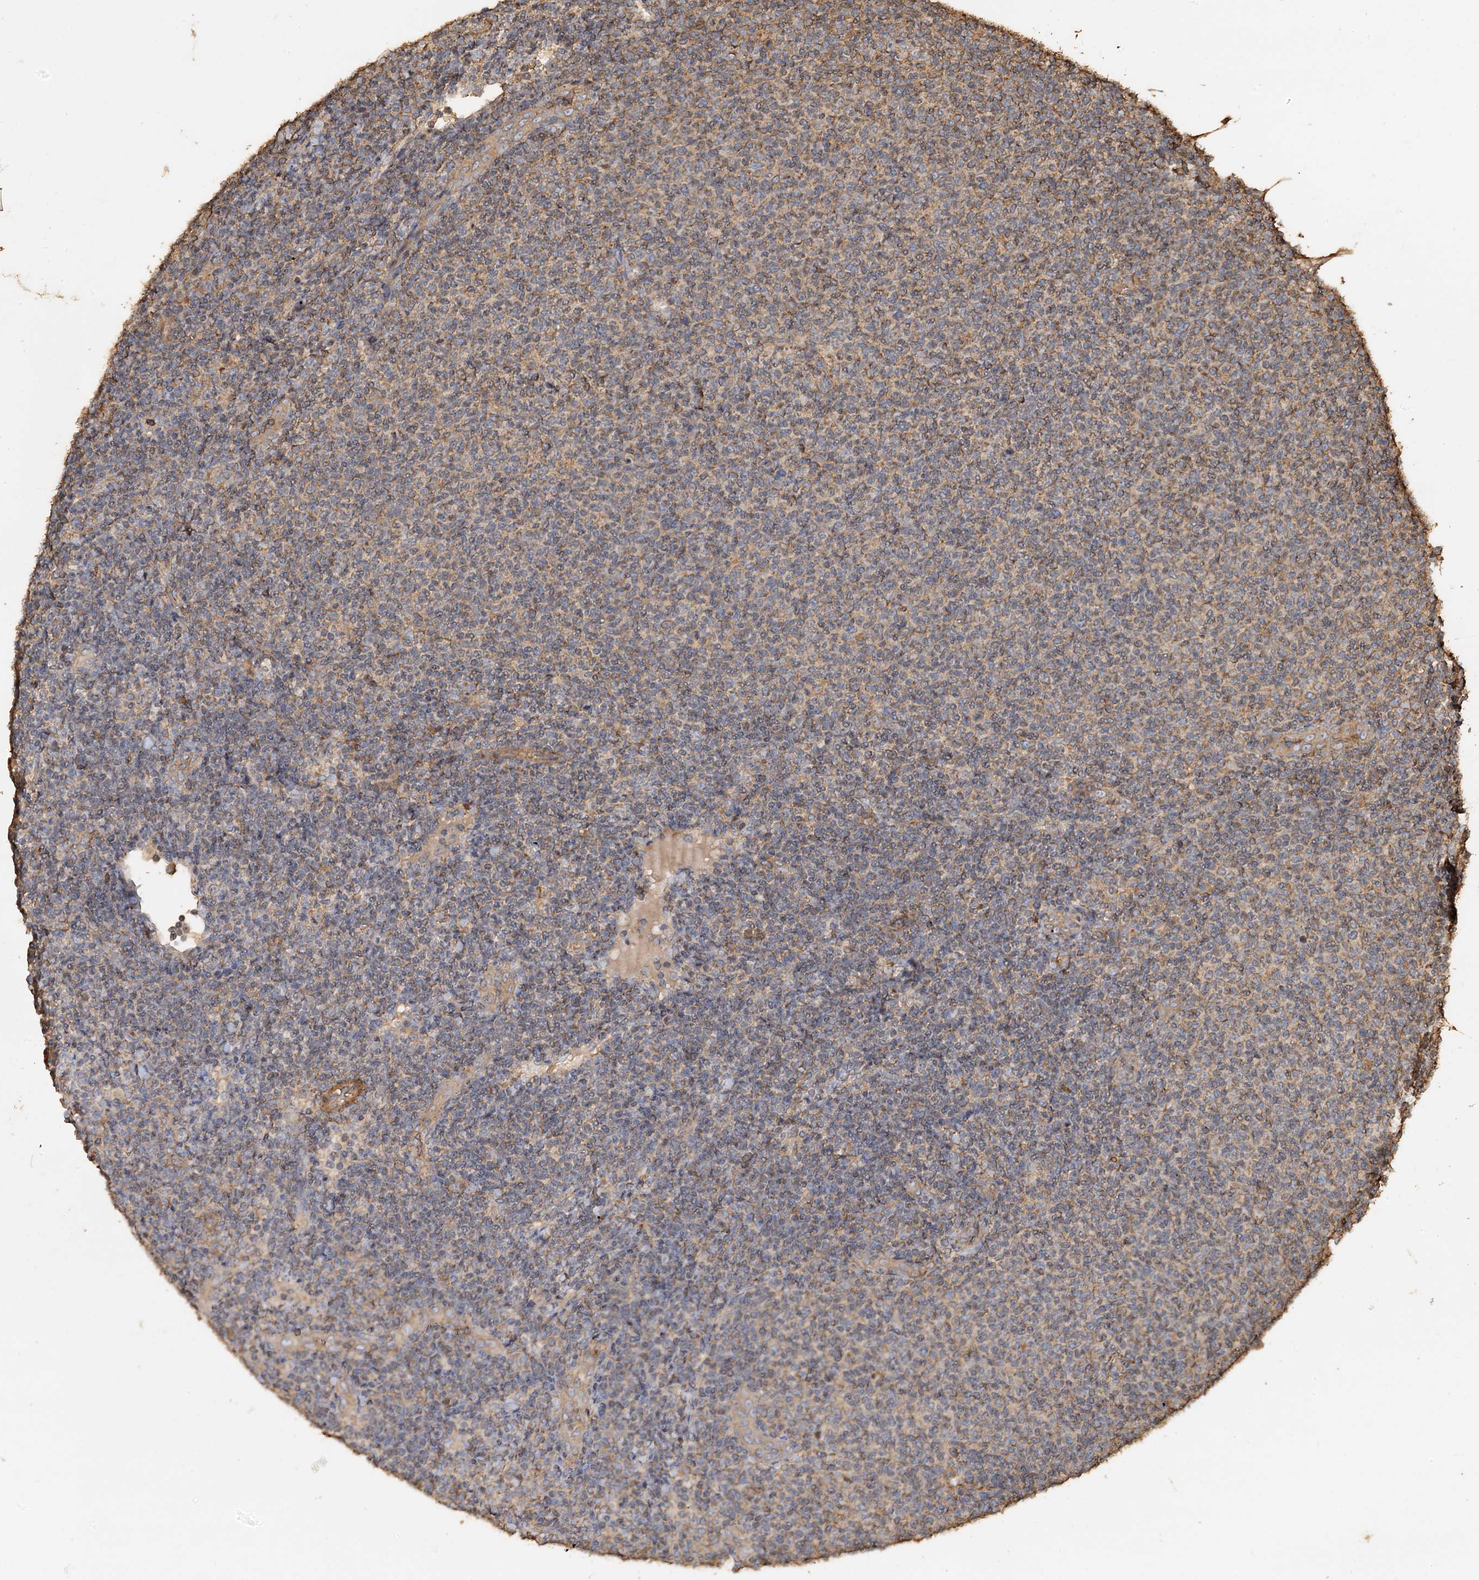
{"staining": {"intensity": "moderate", "quantity": "25%-75%", "location": "cytoplasmic/membranous"}, "tissue": "lymphoma", "cell_type": "Tumor cells", "image_type": "cancer", "snomed": [{"axis": "morphology", "description": "Malignant lymphoma, non-Hodgkin's type, Low grade"}, {"axis": "topography", "description": "Lymph node"}], "caption": "Immunohistochemical staining of lymphoma shows medium levels of moderate cytoplasmic/membranous protein staining in approximately 25%-75% of tumor cells.", "gene": "PIK3C2A", "patient": {"sex": "male", "age": 66}}